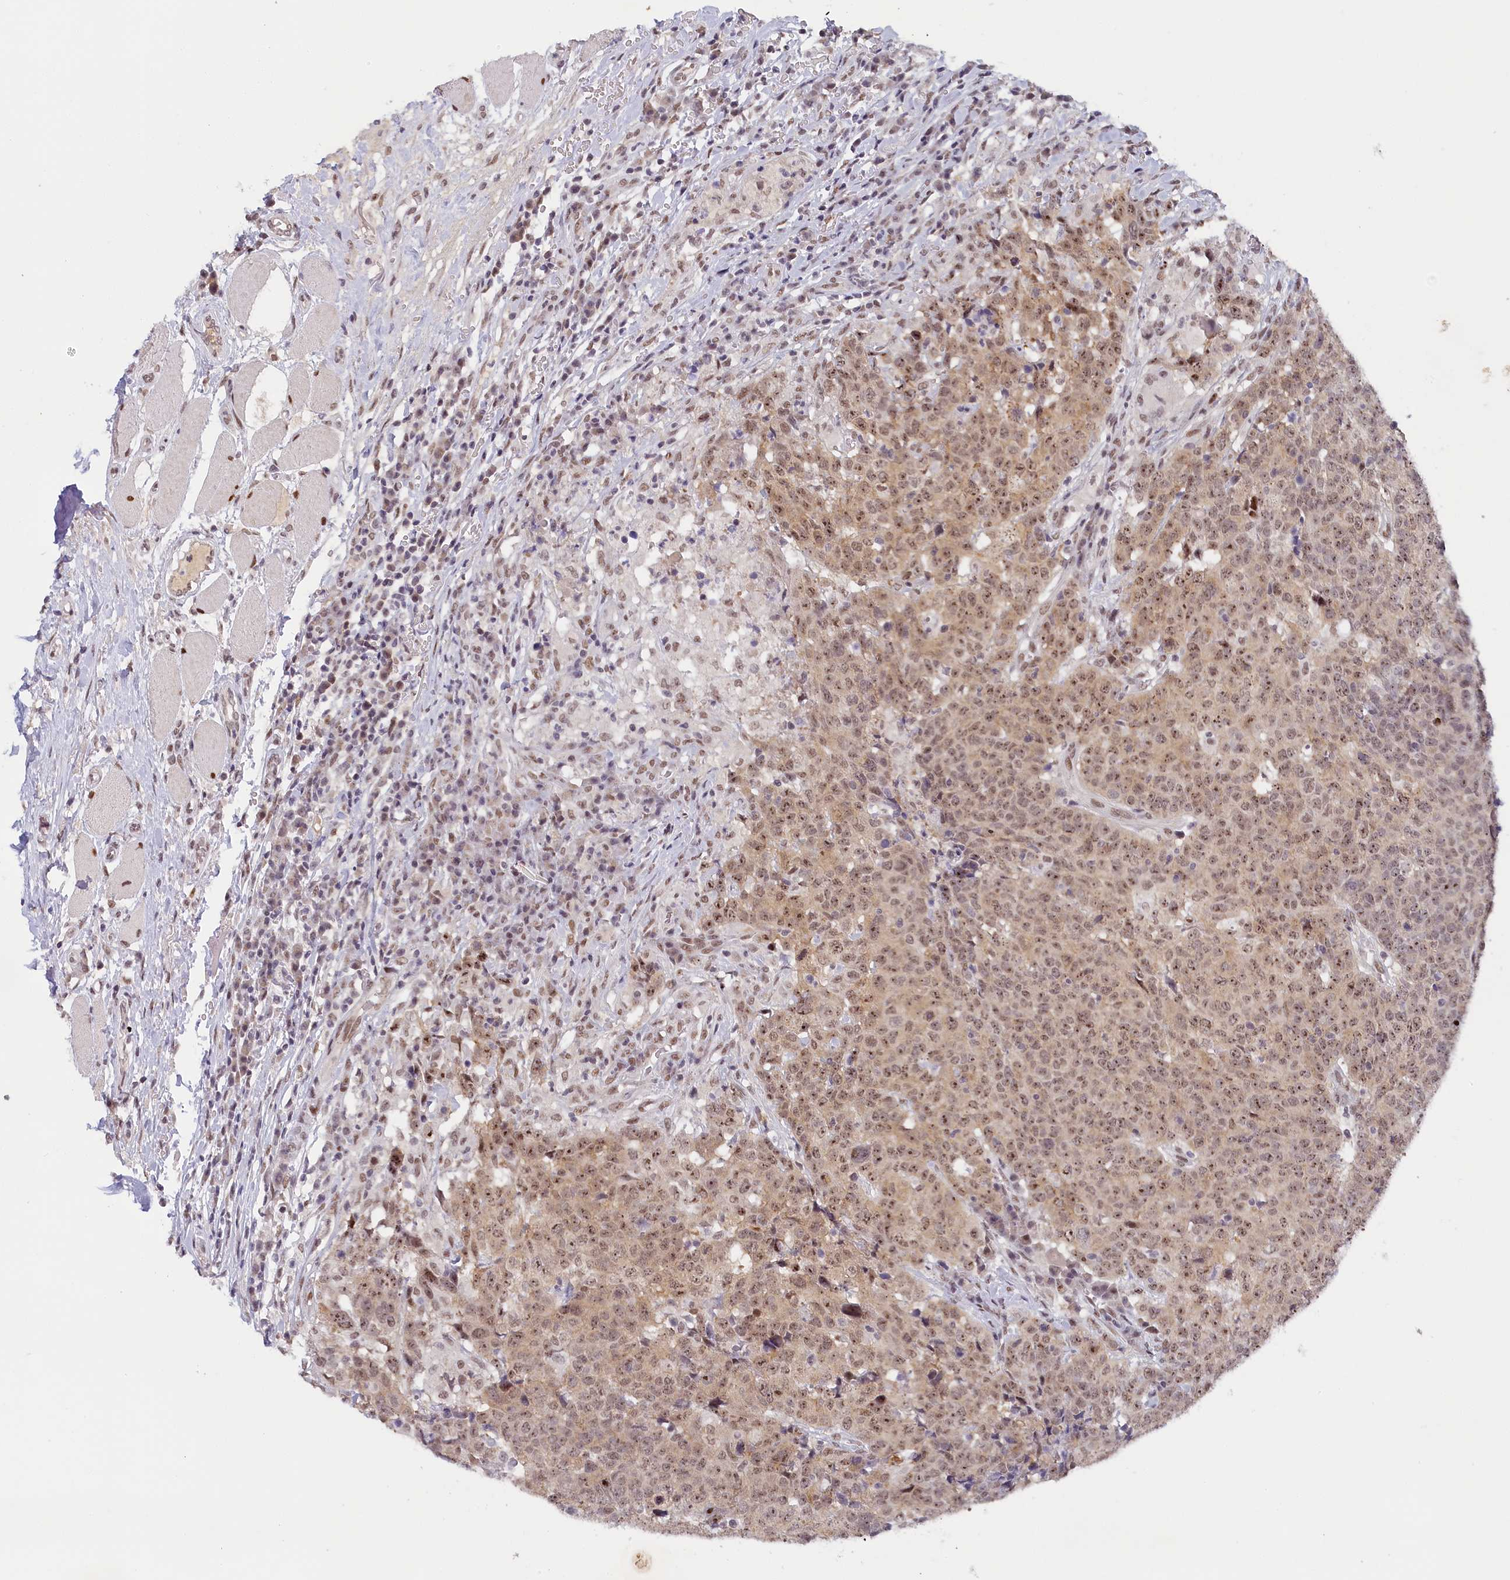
{"staining": {"intensity": "moderate", "quantity": ">75%", "location": "nuclear"}, "tissue": "head and neck cancer", "cell_type": "Tumor cells", "image_type": "cancer", "snomed": [{"axis": "morphology", "description": "Squamous cell carcinoma, NOS"}, {"axis": "topography", "description": "Head-Neck"}], "caption": "Immunohistochemistry (IHC) histopathology image of neoplastic tissue: head and neck cancer (squamous cell carcinoma) stained using IHC exhibits medium levels of moderate protein expression localized specifically in the nuclear of tumor cells, appearing as a nuclear brown color.", "gene": "SEC31B", "patient": {"sex": "male", "age": 66}}